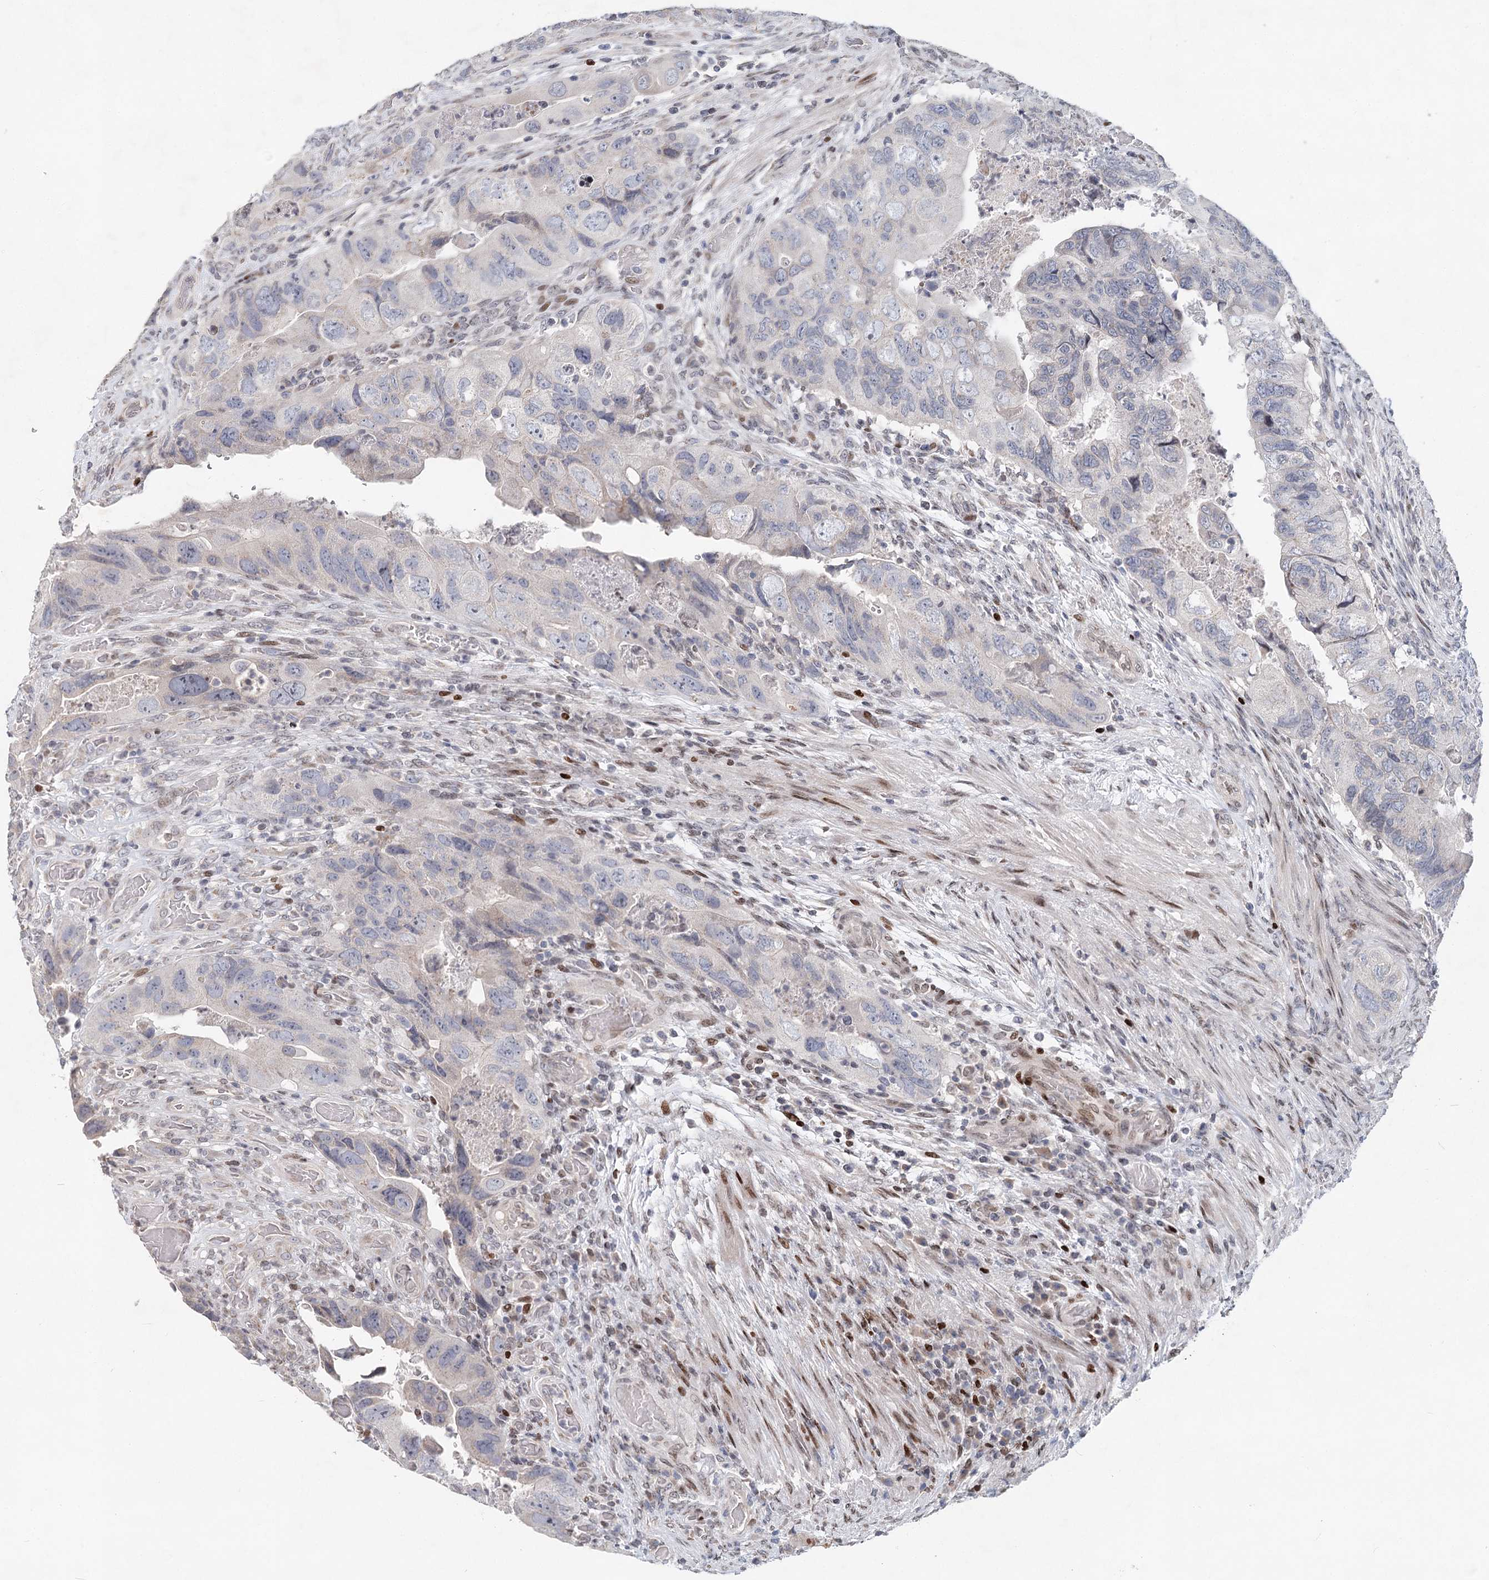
{"staining": {"intensity": "negative", "quantity": "none", "location": "none"}, "tissue": "colorectal cancer", "cell_type": "Tumor cells", "image_type": "cancer", "snomed": [{"axis": "morphology", "description": "Adenocarcinoma, NOS"}, {"axis": "topography", "description": "Rectum"}], "caption": "This is a image of IHC staining of adenocarcinoma (colorectal), which shows no expression in tumor cells. (DAB IHC, high magnification).", "gene": "FRMD4A", "patient": {"sex": "male", "age": 63}}